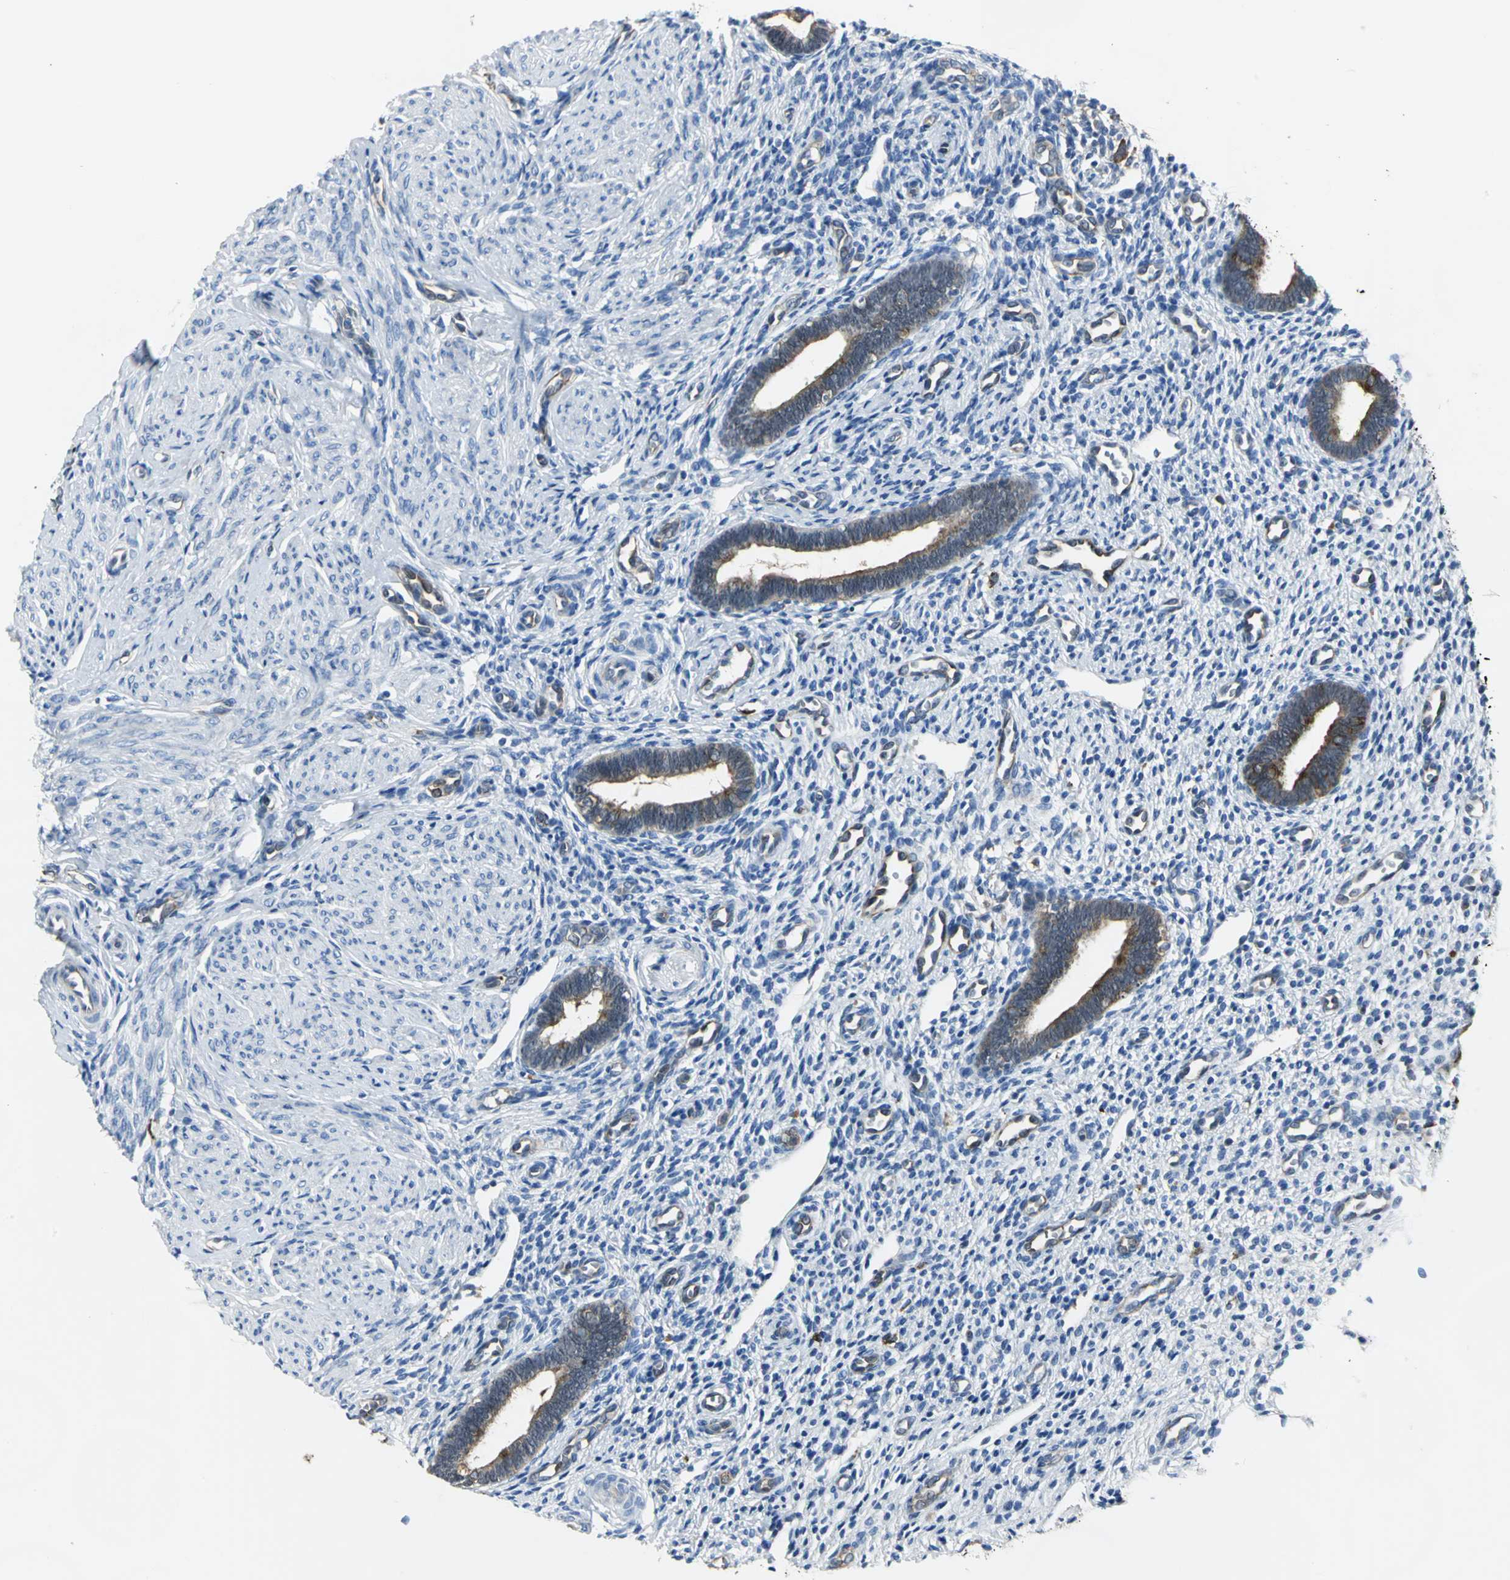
{"staining": {"intensity": "negative", "quantity": "none", "location": "none"}, "tissue": "endometrium", "cell_type": "Cells in endometrial stroma", "image_type": "normal", "snomed": [{"axis": "morphology", "description": "Normal tissue, NOS"}, {"axis": "topography", "description": "Endometrium"}], "caption": "High magnification brightfield microscopy of normal endometrium stained with DAB (3,3'-diaminobenzidine) (brown) and counterstained with hematoxylin (blue): cells in endometrial stroma show no significant expression. (Immunohistochemistry (ihc), brightfield microscopy, high magnification).", "gene": "ENSG00000285130", "patient": {"sex": "female", "age": 27}}